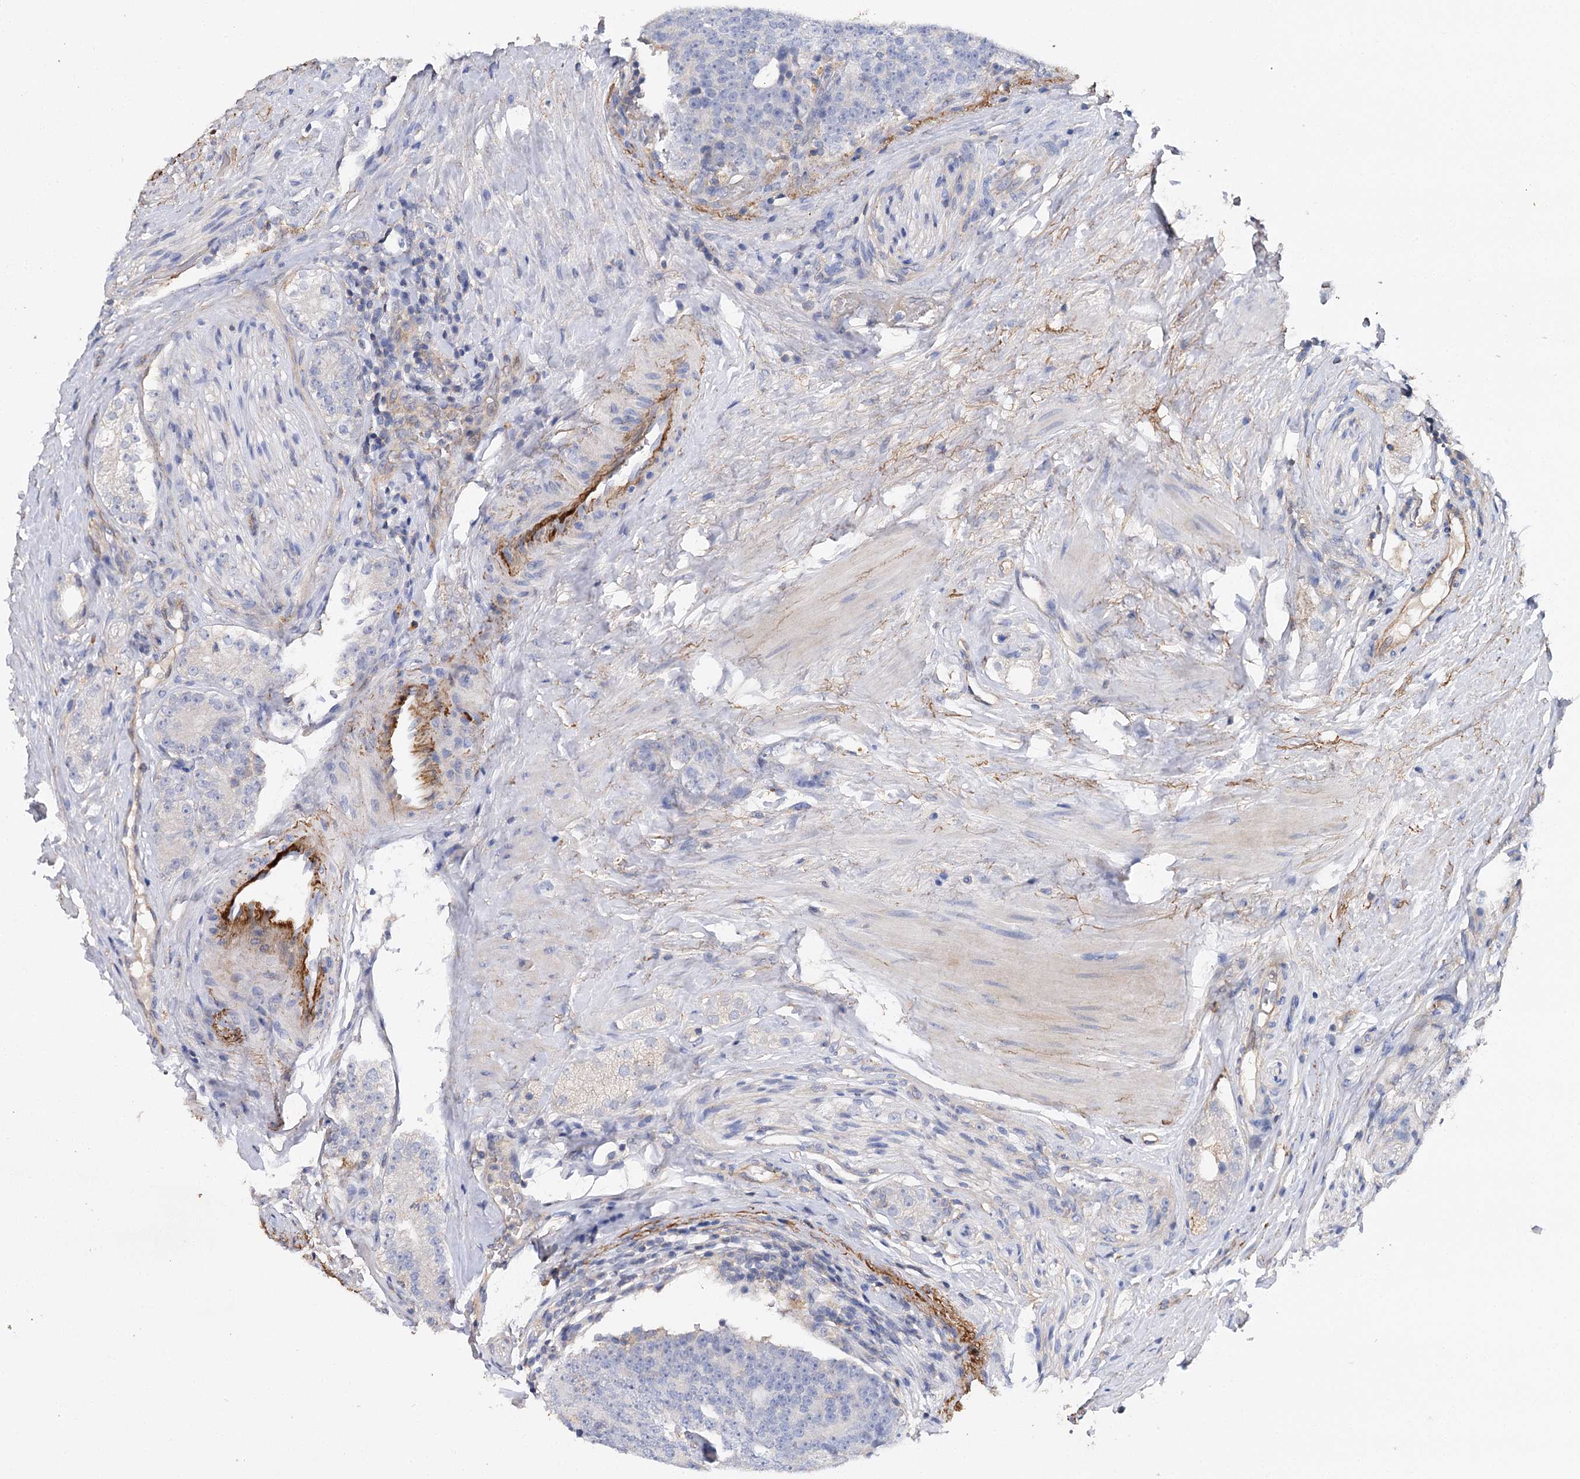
{"staining": {"intensity": "negative", "quantity": "none", "location": "none"}, "tissue": "prostate cancer", "cell_type": "Tumor cells", "image_type": "cancer", "snomed": [{"axis": "morphology", "description": "Adenocarcinoma, High grade"}, {"axis": "topography", "description": "Prostate"}], "caption": "Prostate cancer was stained to show a protein in brown. There is no significant expression in tumor cells.", "gene": "EPYC", "patient": {"sex": "male", "age": 56}}